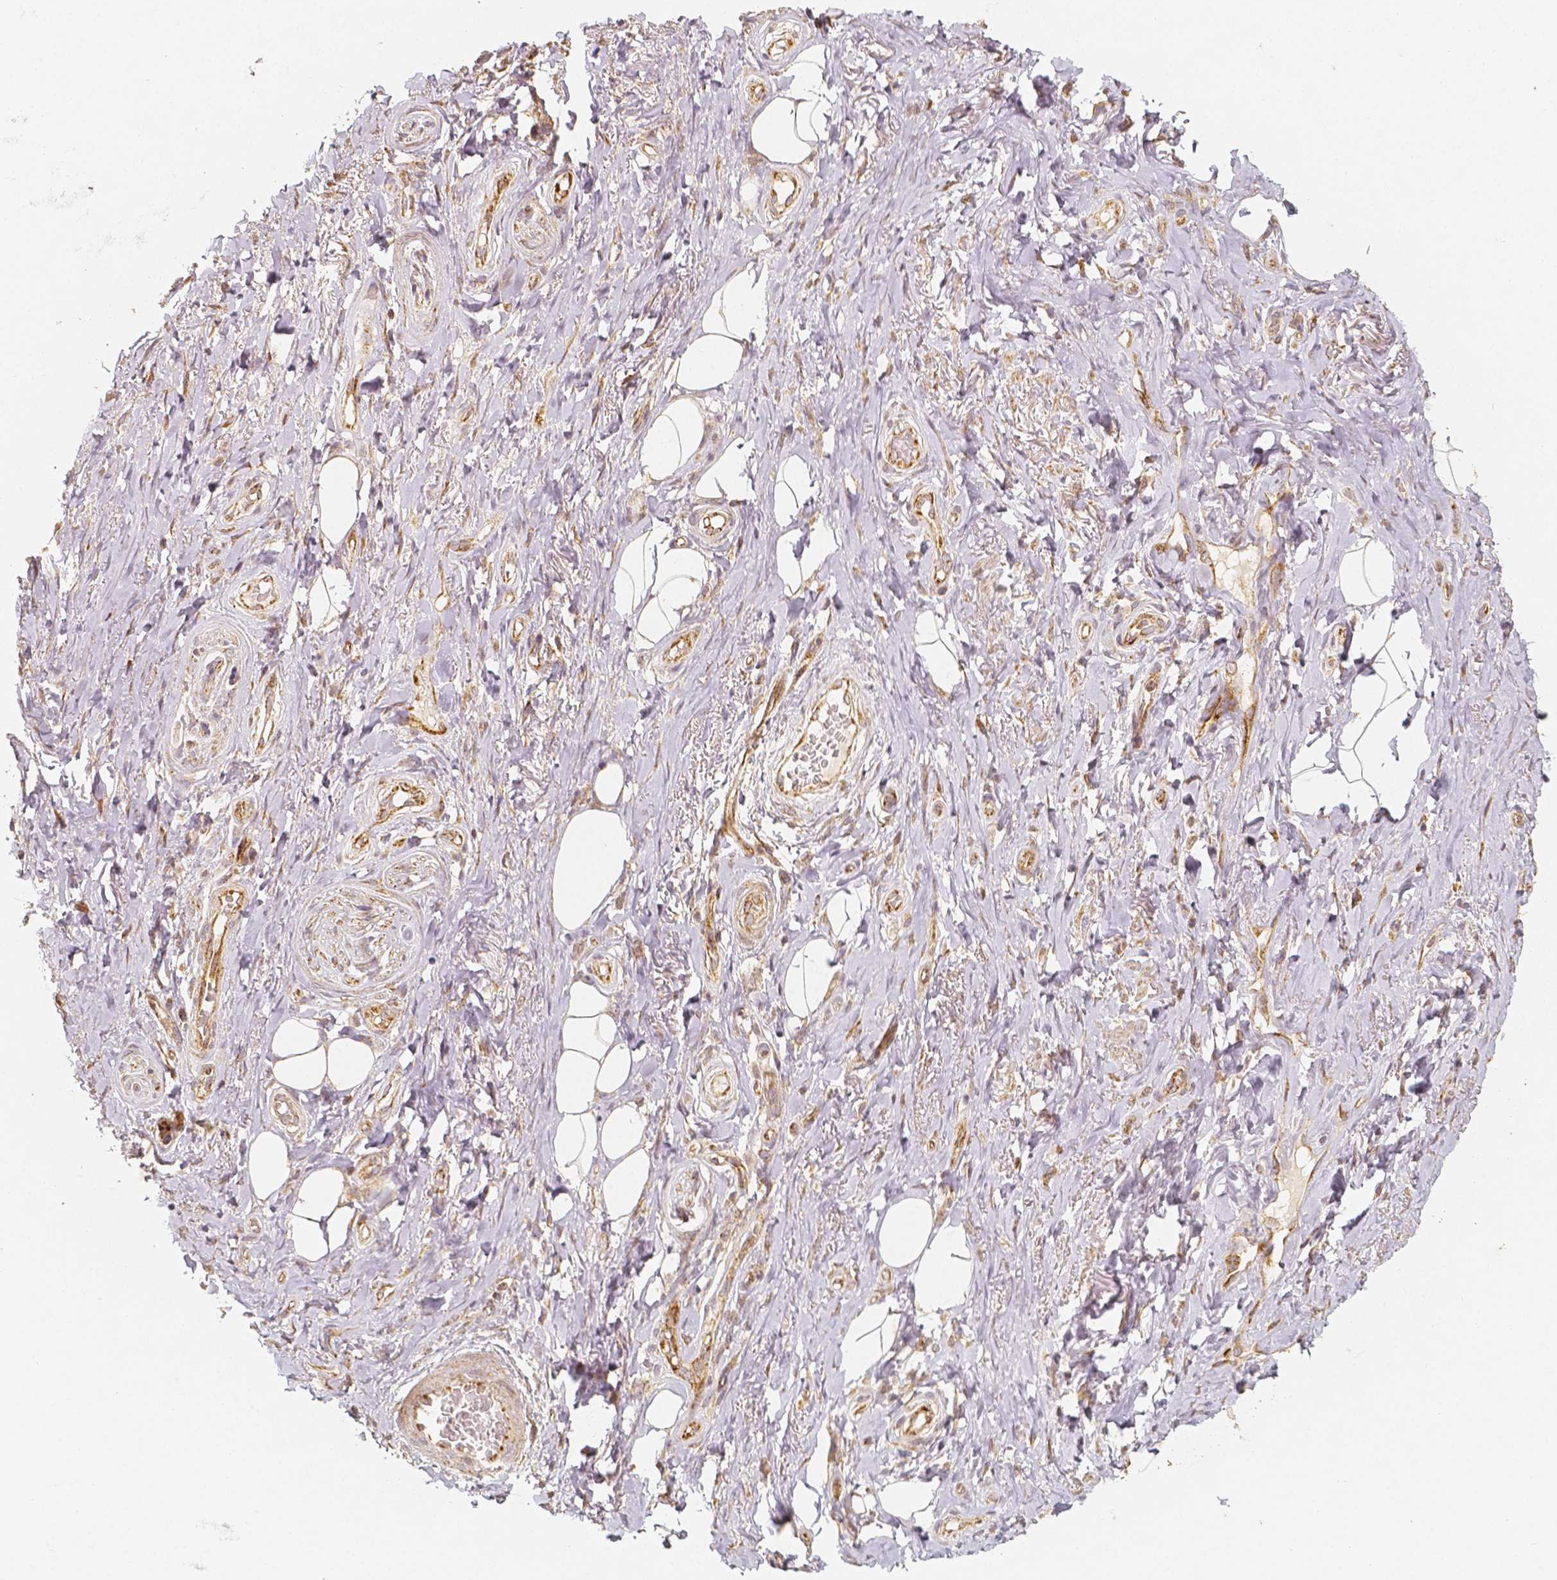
{"staining": {"intensity": "moderate", "quantity": "25%-75%", "location": "cytoplasmic/membranous"}, "tissue": "adipose tissue", "cell_type": "Adipocytes", "image_type": "normal", "snomed": [{"axis": "morphology", "description": "Normal tissue, NOS"}, {"axis": "topography", "description": "Anal"}, {"axis": "topography", "description": "Peripheral nerve tissue"}], "caption": "A brown stain highlights moderate cytoplasmic/membranous staining of a protein in adipocytes of benign adipose tissue.", "gene": "PGAM5", "patient": {"sex": "male", "age": 53}}